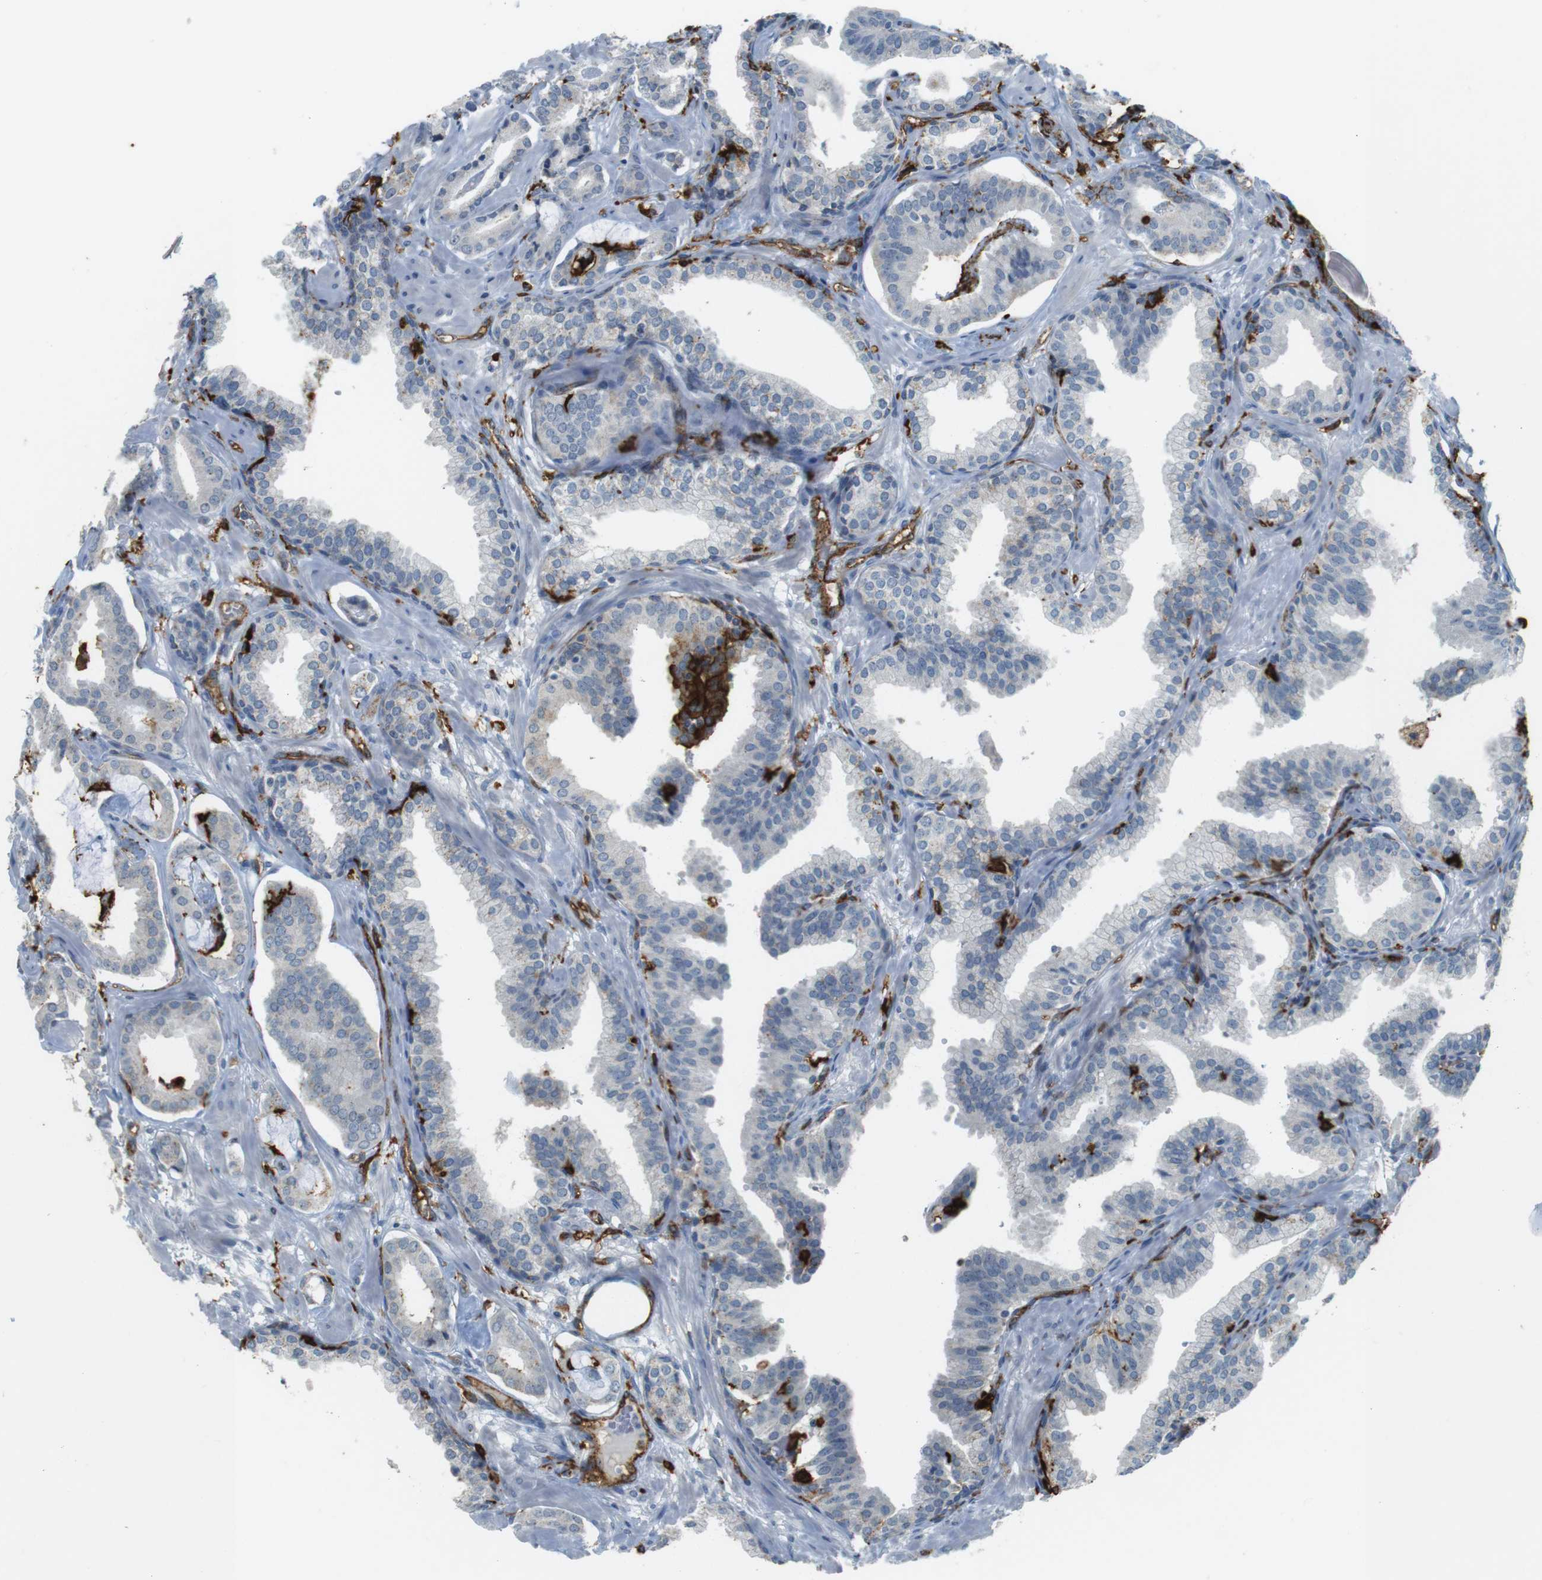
{"staining": {"intensity": "negative", "quantity": "none", "location": "none"}, "tissue": "prostate cancer", "cell_type": "Tumor cells", "image_type": "cancer", "snomed": [{"axis": "morphology", "description": "Adenocarcinoma, Low grade"}, {"axis": "topography", "description": "Prostate"}], "caption": "Low-grade adenocarcinoma (prostate) was stained to show a protein in brown. There is no significant positivity in tumor cells.", "gene": "HLA-DRA", "patient": {"sex": "male", "age": 53}}